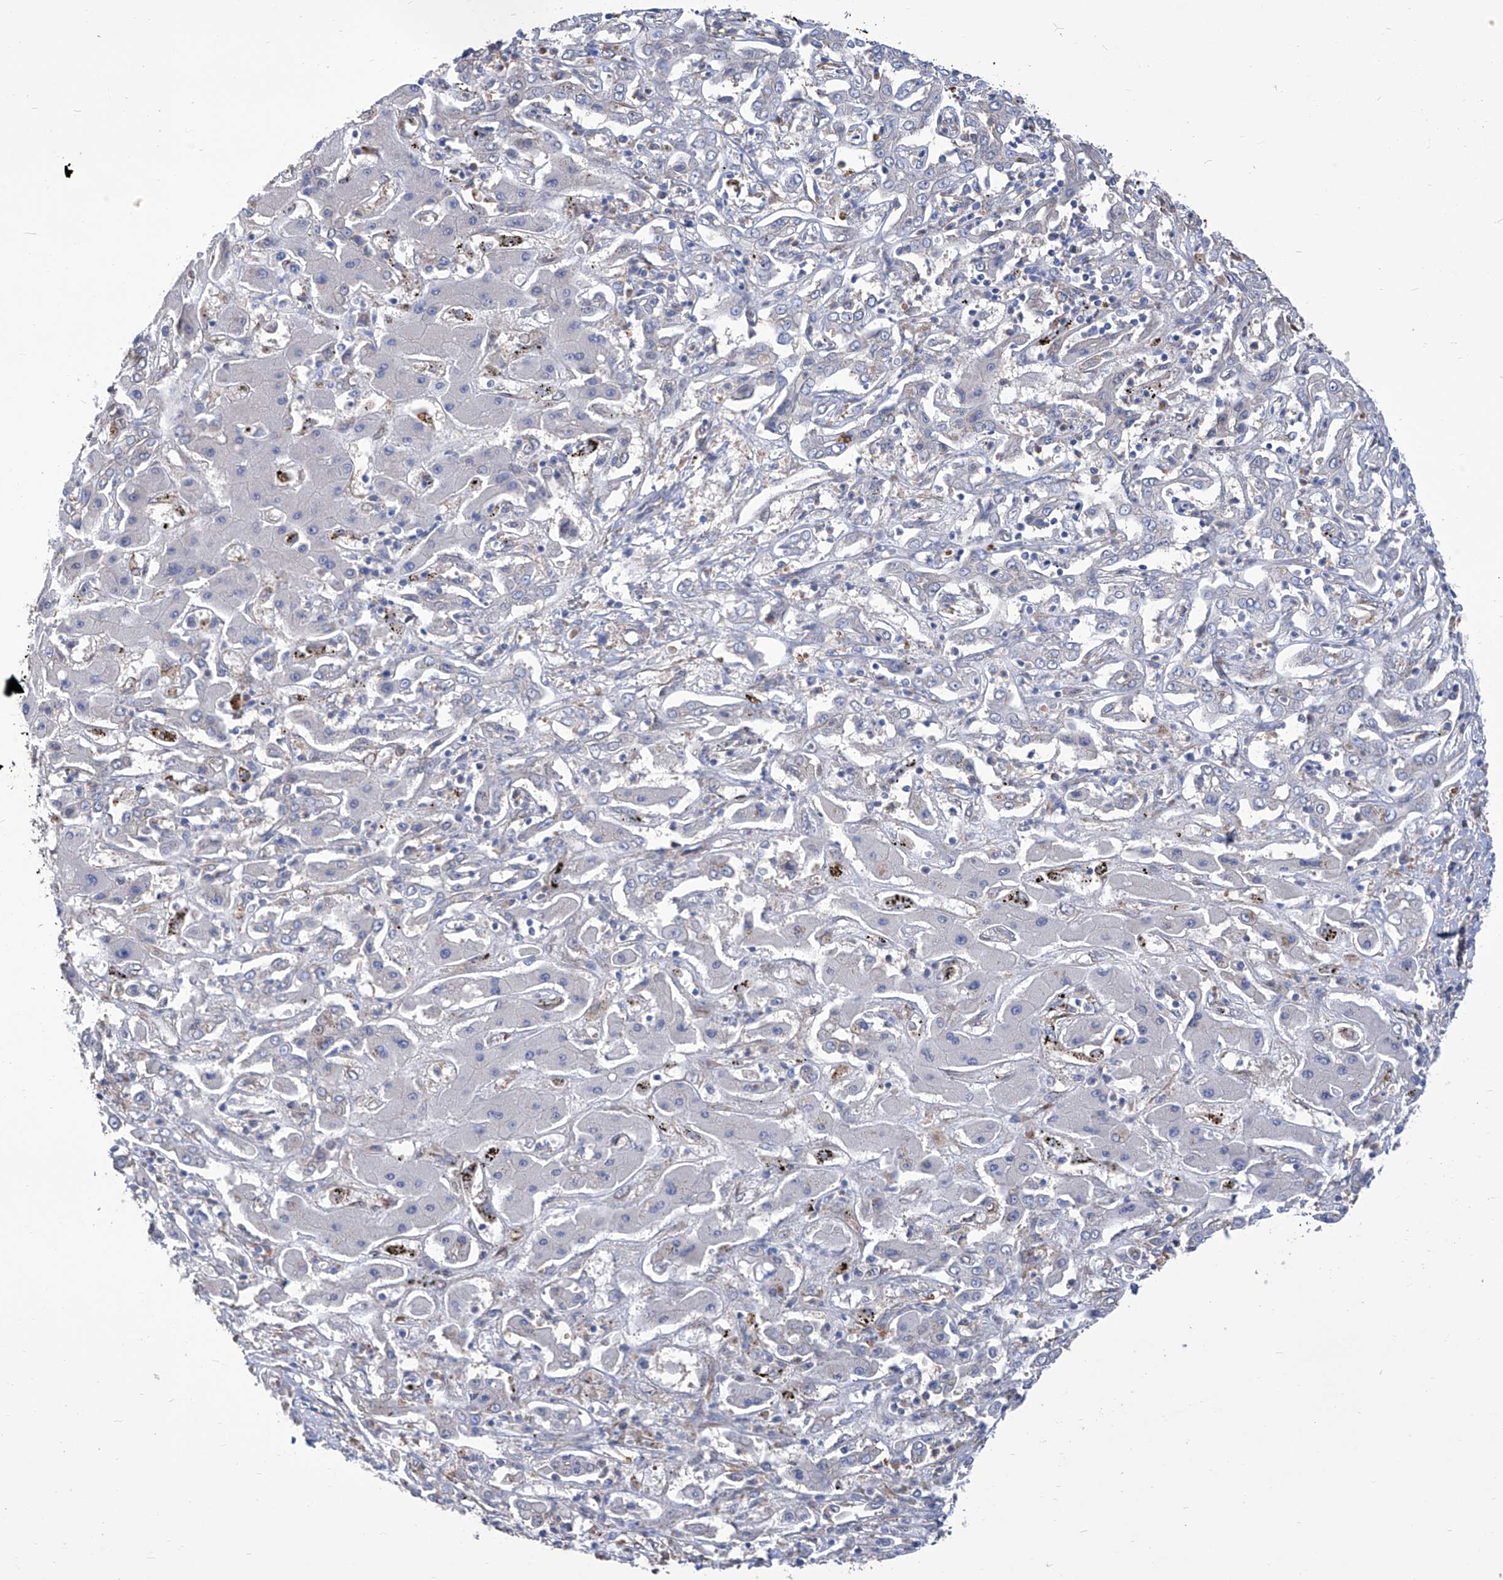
{"staining": {"intensity": "negative", "quantity": "none", "location": "none"}, "tissue": "liver cancer", "cell_type": "Tumor cells", "image_type": "cancer", "snomed": [{"axis": "morphology", "description": "Cholangiocarcinoma"}, {"axis": "topography", "description": "Liver"}], "caption": "Immunohistochemical staining of cholangiocarcinoma (liver) exhibits no significant staining in tumor cells.", "gene": "SMS", "patient": {"sex": "male", "age": 67}}